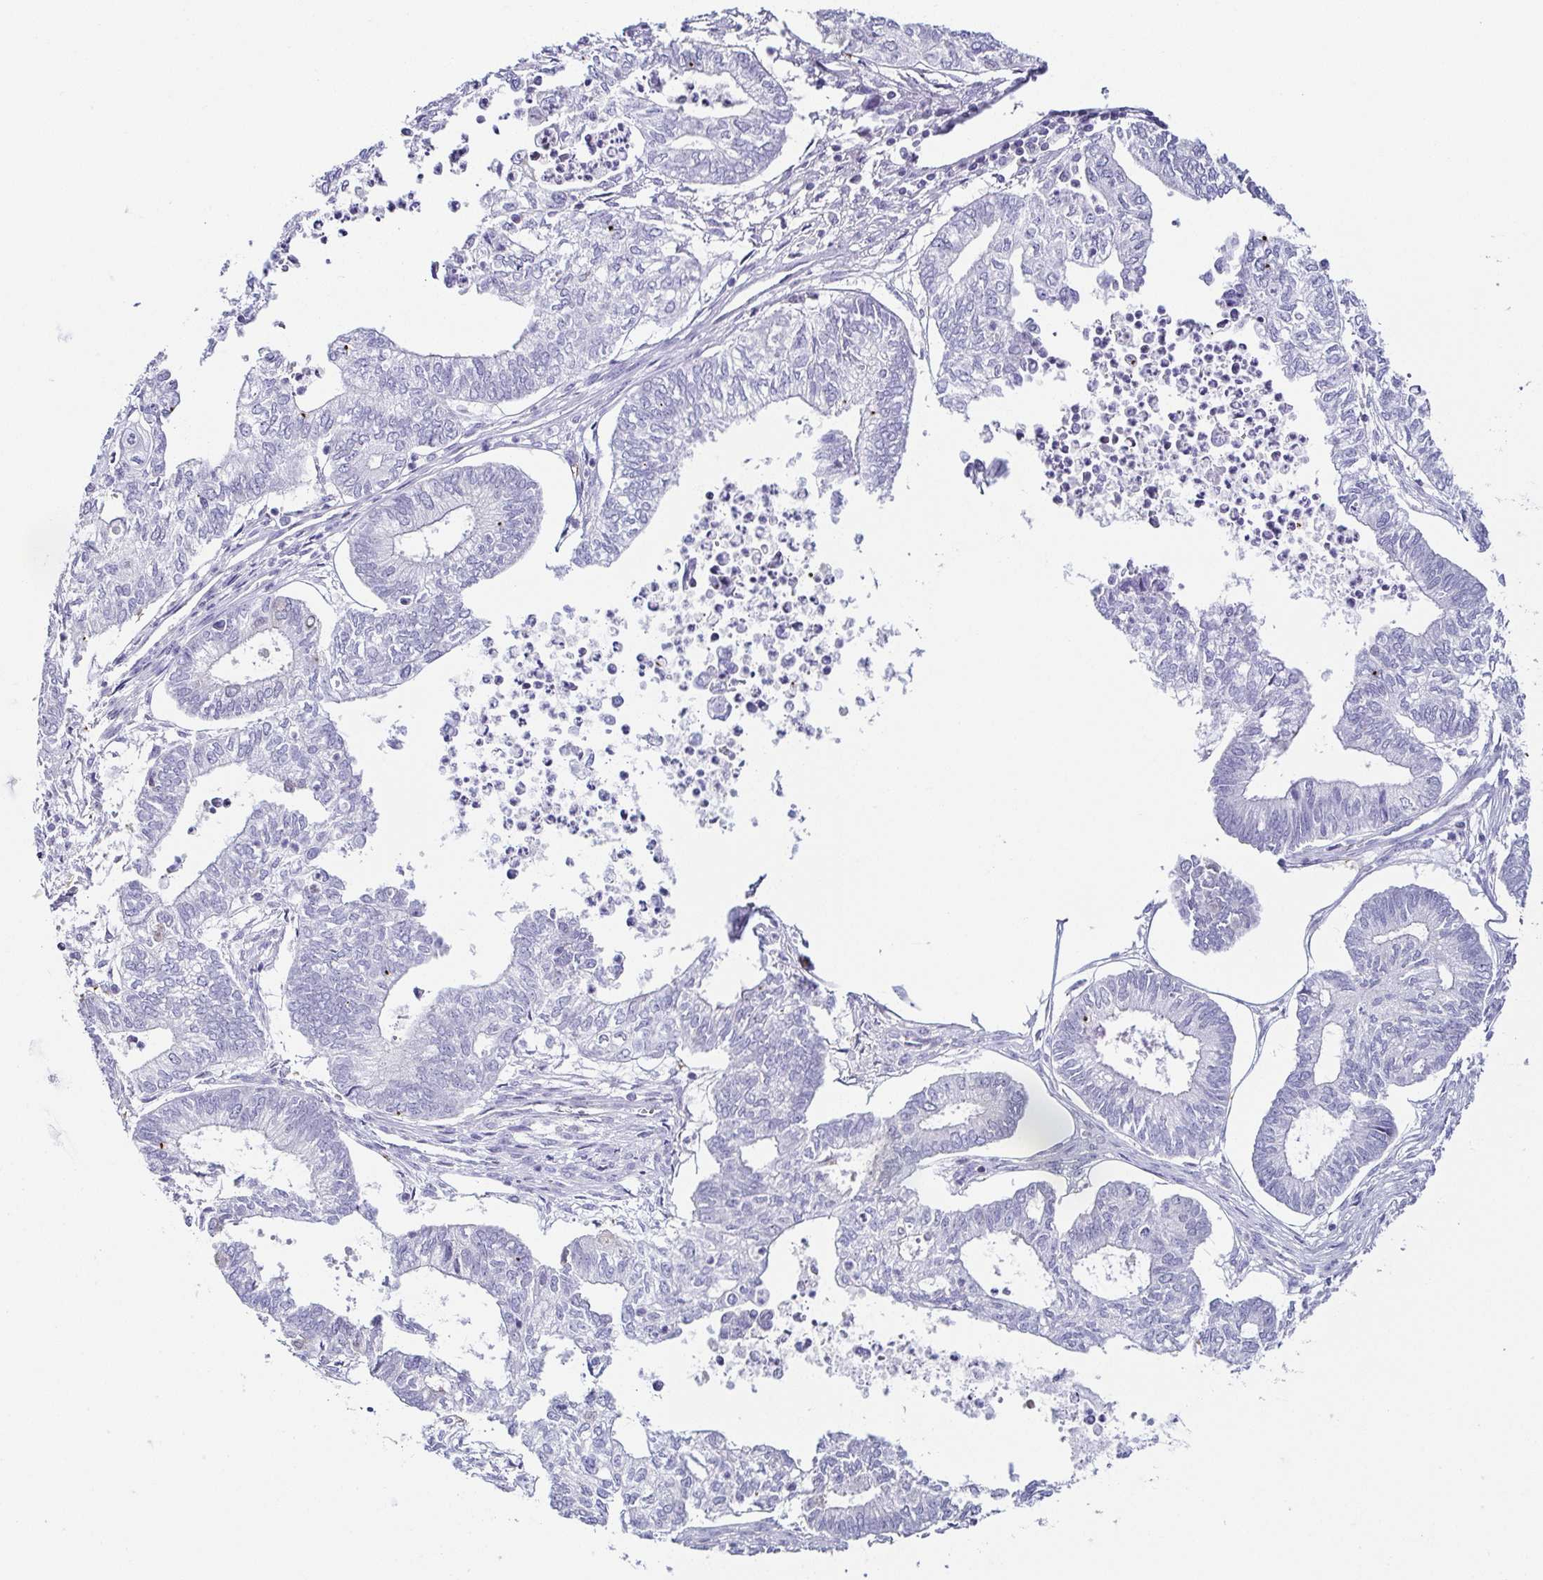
{"staining": {"intensity": "negative", "quantity": "none", "location": "none"}, "tissue": "ovarian cancer", "cell_type": "Tumor cells", "image_type": "cancer", "snomed": [{"axis": "morphology", "description": "Carcinoma, endometroid"}, {"axis": "topography", "description": "Ovary"}], "caption": "High magnification brightfield microscopy of ovarian cancer (endometroid carcinoma) stained with DAB (brown) and counterstained with hematoxylin (blue): tumor cells show no significant expression.", "gene": "FAM162B", "patient": {"sex": "female", "age": 64}}